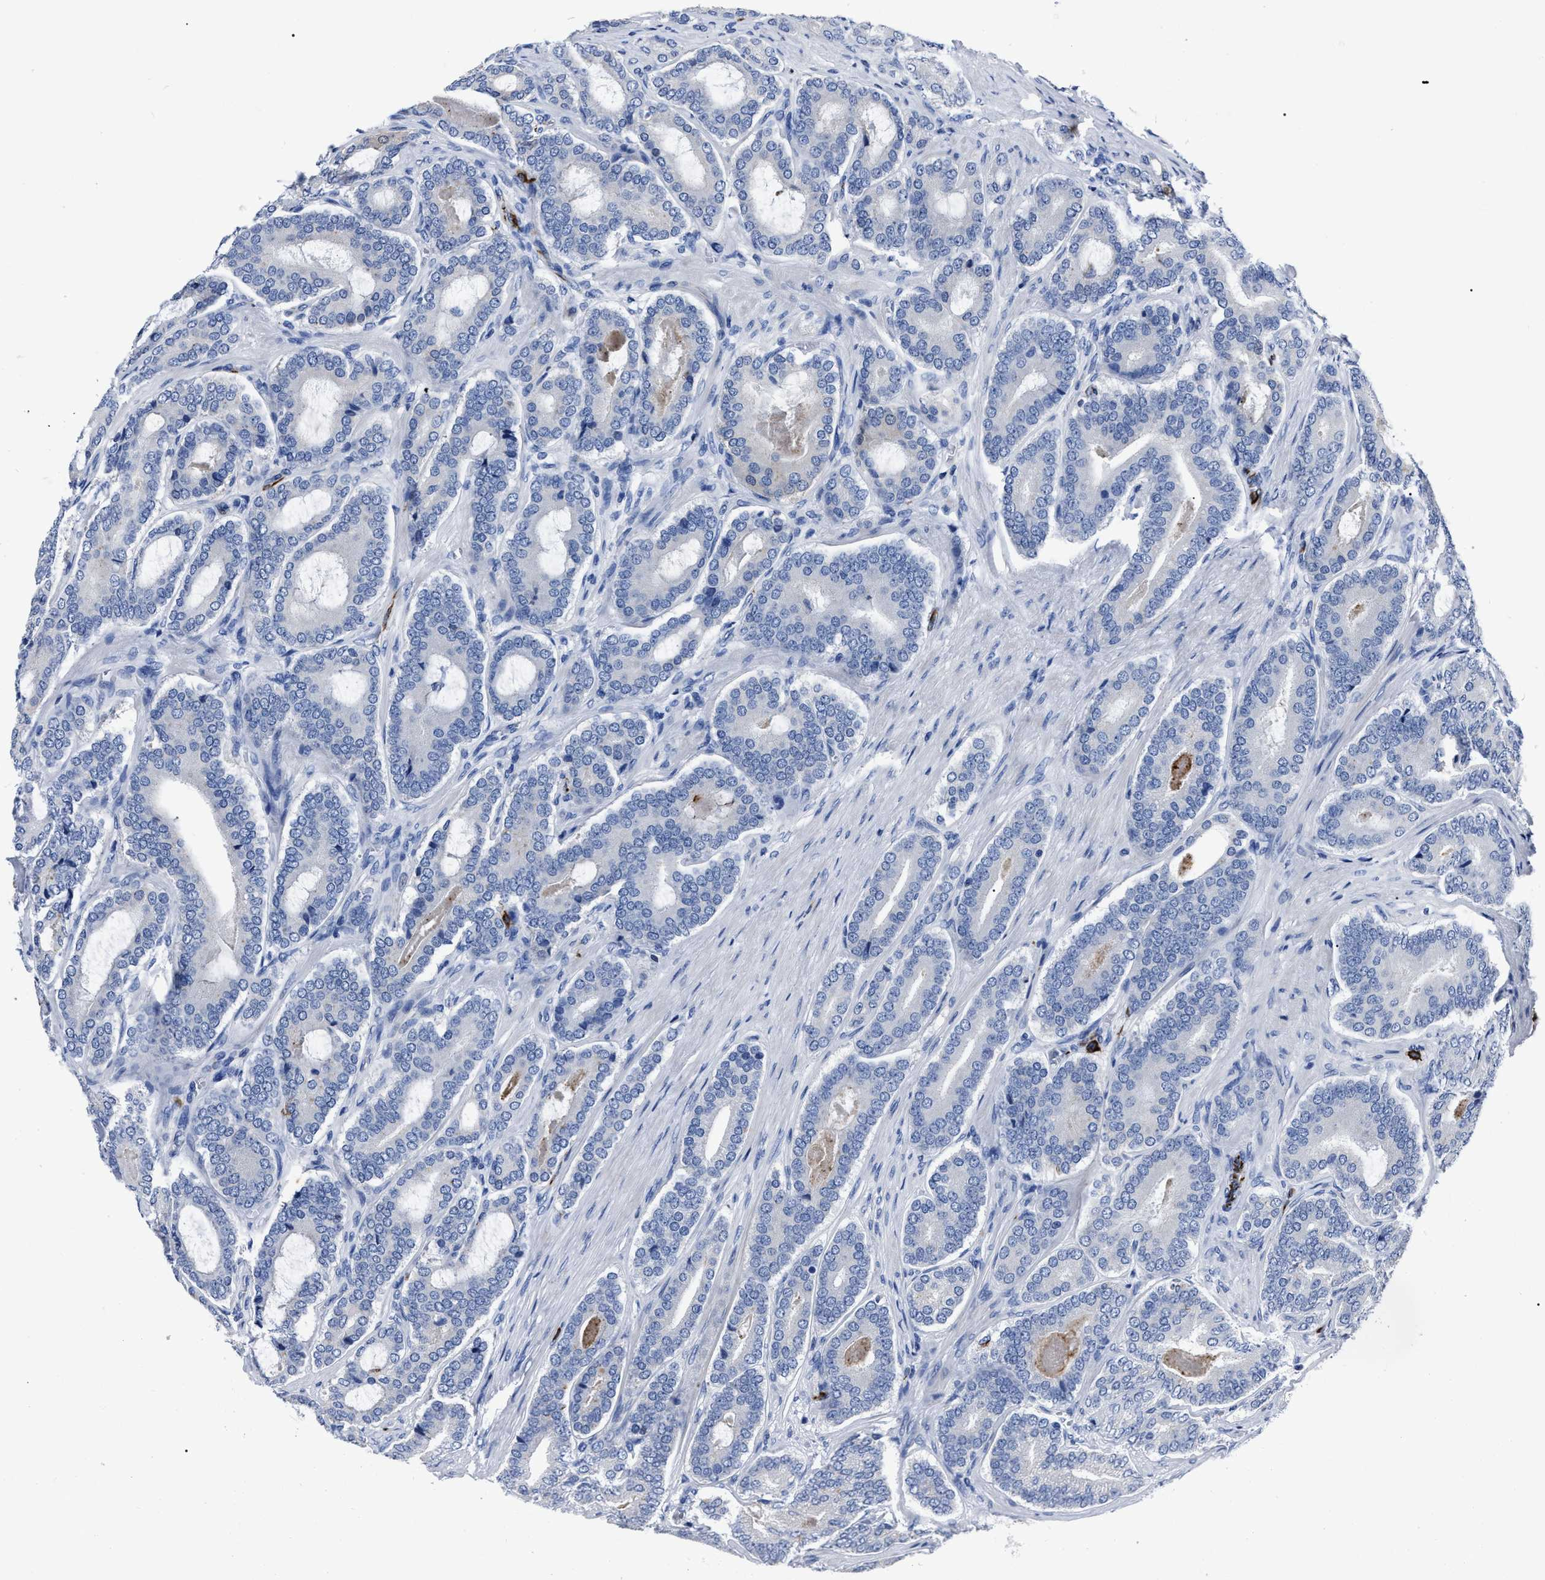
{"staining": {"intensity": "negative", "quantity": "none", "location": "none"}, "tissue": "prostate cancer", "cell_type": "Tumor cells", "image_type": "cancer", "snomed": [{"axis": "morphology", "description": "Adenocarcinoma, High grade"}, {"axis": "topography", "description": "Prostate"}], "caption": "Human adenocarcinoma (high-grade) (prostate) stained for a protein using IHC demonstrates no positivity in tumor cells.", "gene": "OR10G3", "patient": {"sex": "male", "age": 60}}